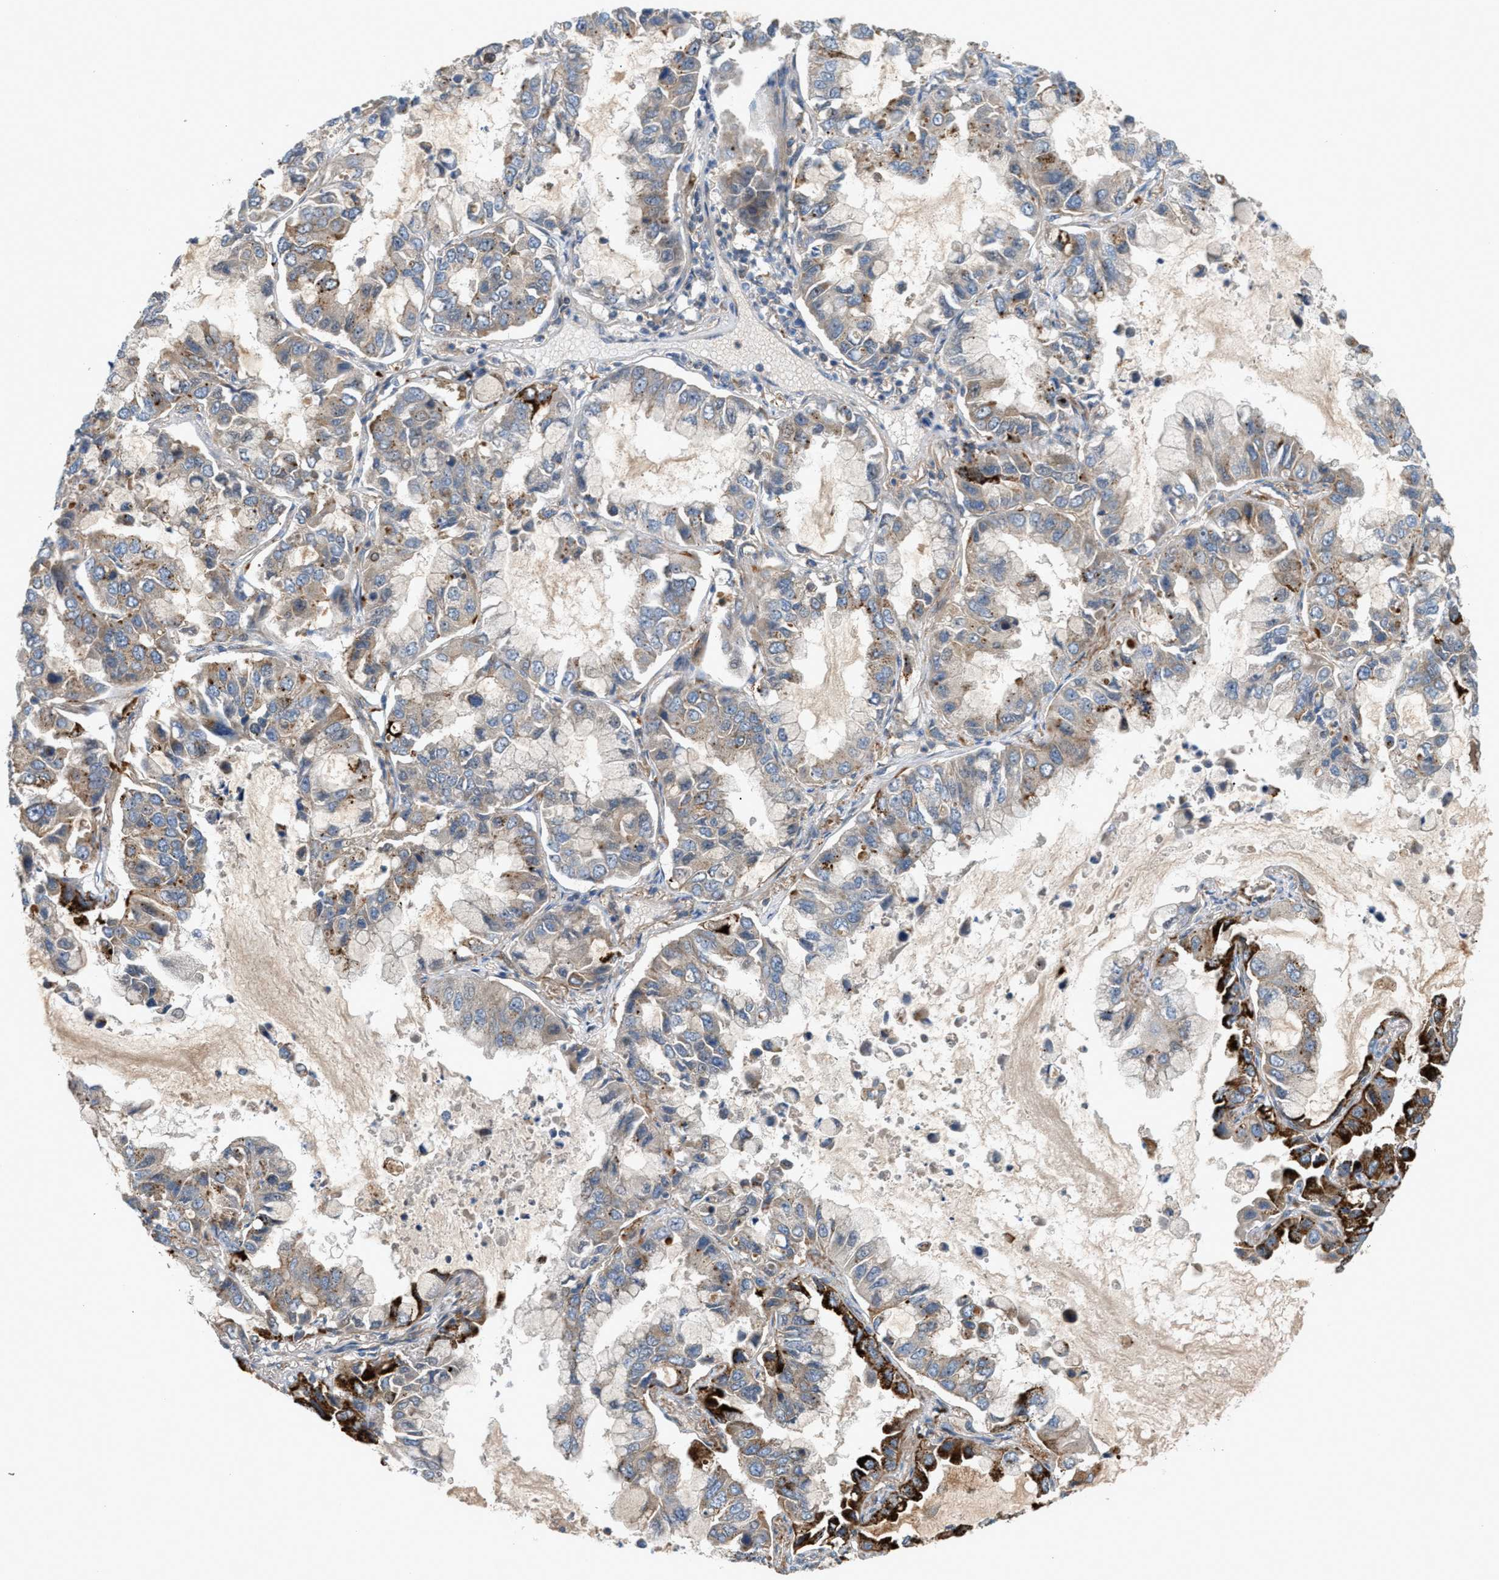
{"staining": {"intensity": "strong", "quantity": "25%-75%", "location": "cytoplasmic/membranous"}, "tissue": "lung cancer", "cell_type": "Tumor cells", "image_type": "cancer", "snomed": [{"axis": "morphology", "description": "Adenocarcinoma, NOS"}, {"axis": "topography", "description": "Lung"}], "caption": "This is an image of immunohistochemistry (IHC) staining of adenocarcinoma (lung), which shows strong positivity in the cytoplasmic/membranous of tumor cells.", "gene": "CYB5D1", "patient": {"sex": "male", "age": 64}}